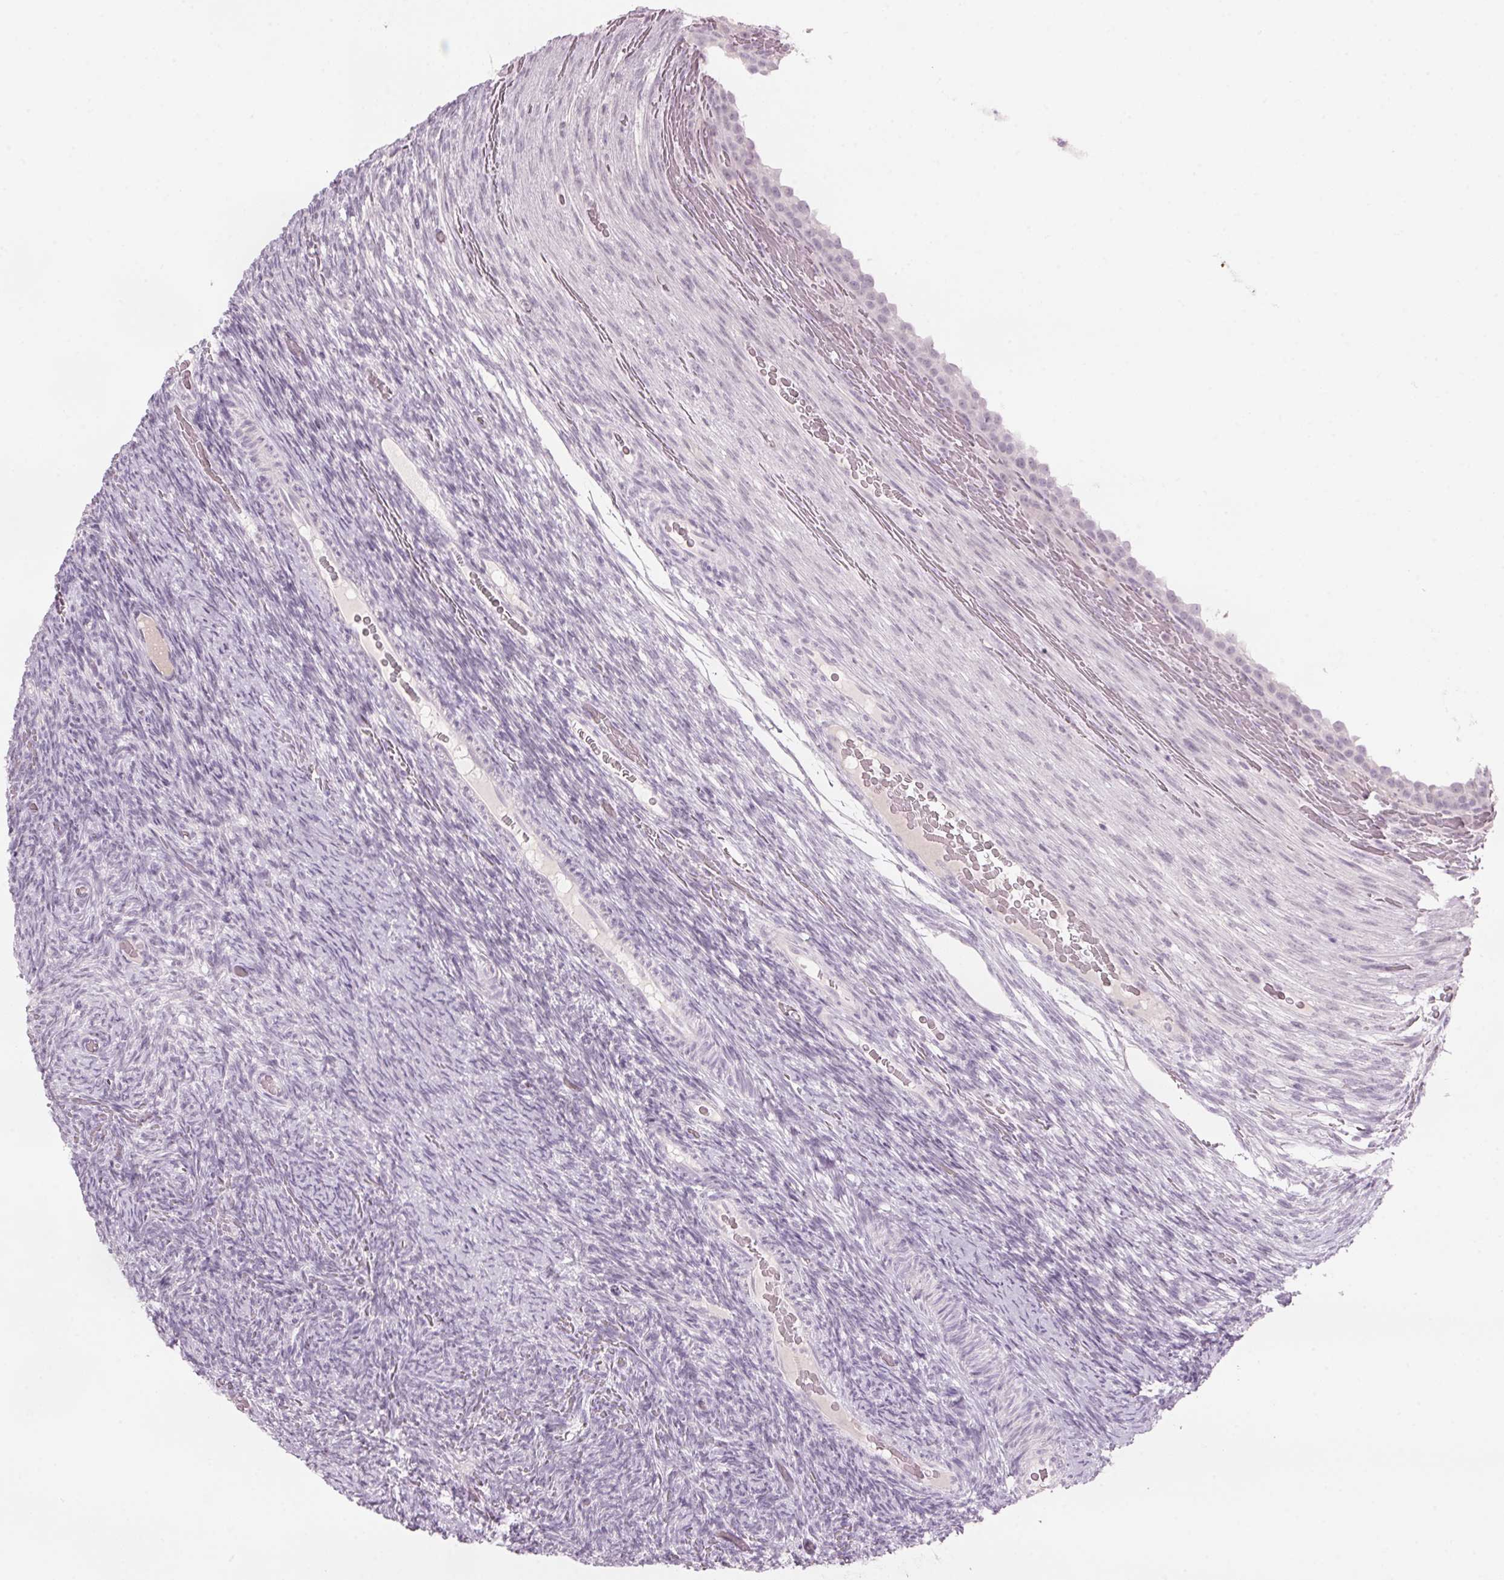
{"staining": {"intensity": "negative", "quantity": "none", "location": "none"}, "tissue": "ovary", "cell_type": "Follicle cells", "image_type": "normal", "snomed": [{"axis": "morphology", "description": "Normal tissue, NOS"}, {"axis": "topography", "description": "Ovary"}], "caption": "The micrograph demonstrates no staining of follicle cells in benign ovary. Nuclei are stained in blue.", "gene": "SCTR", "patient": {"sex": "female", "age": 34}}